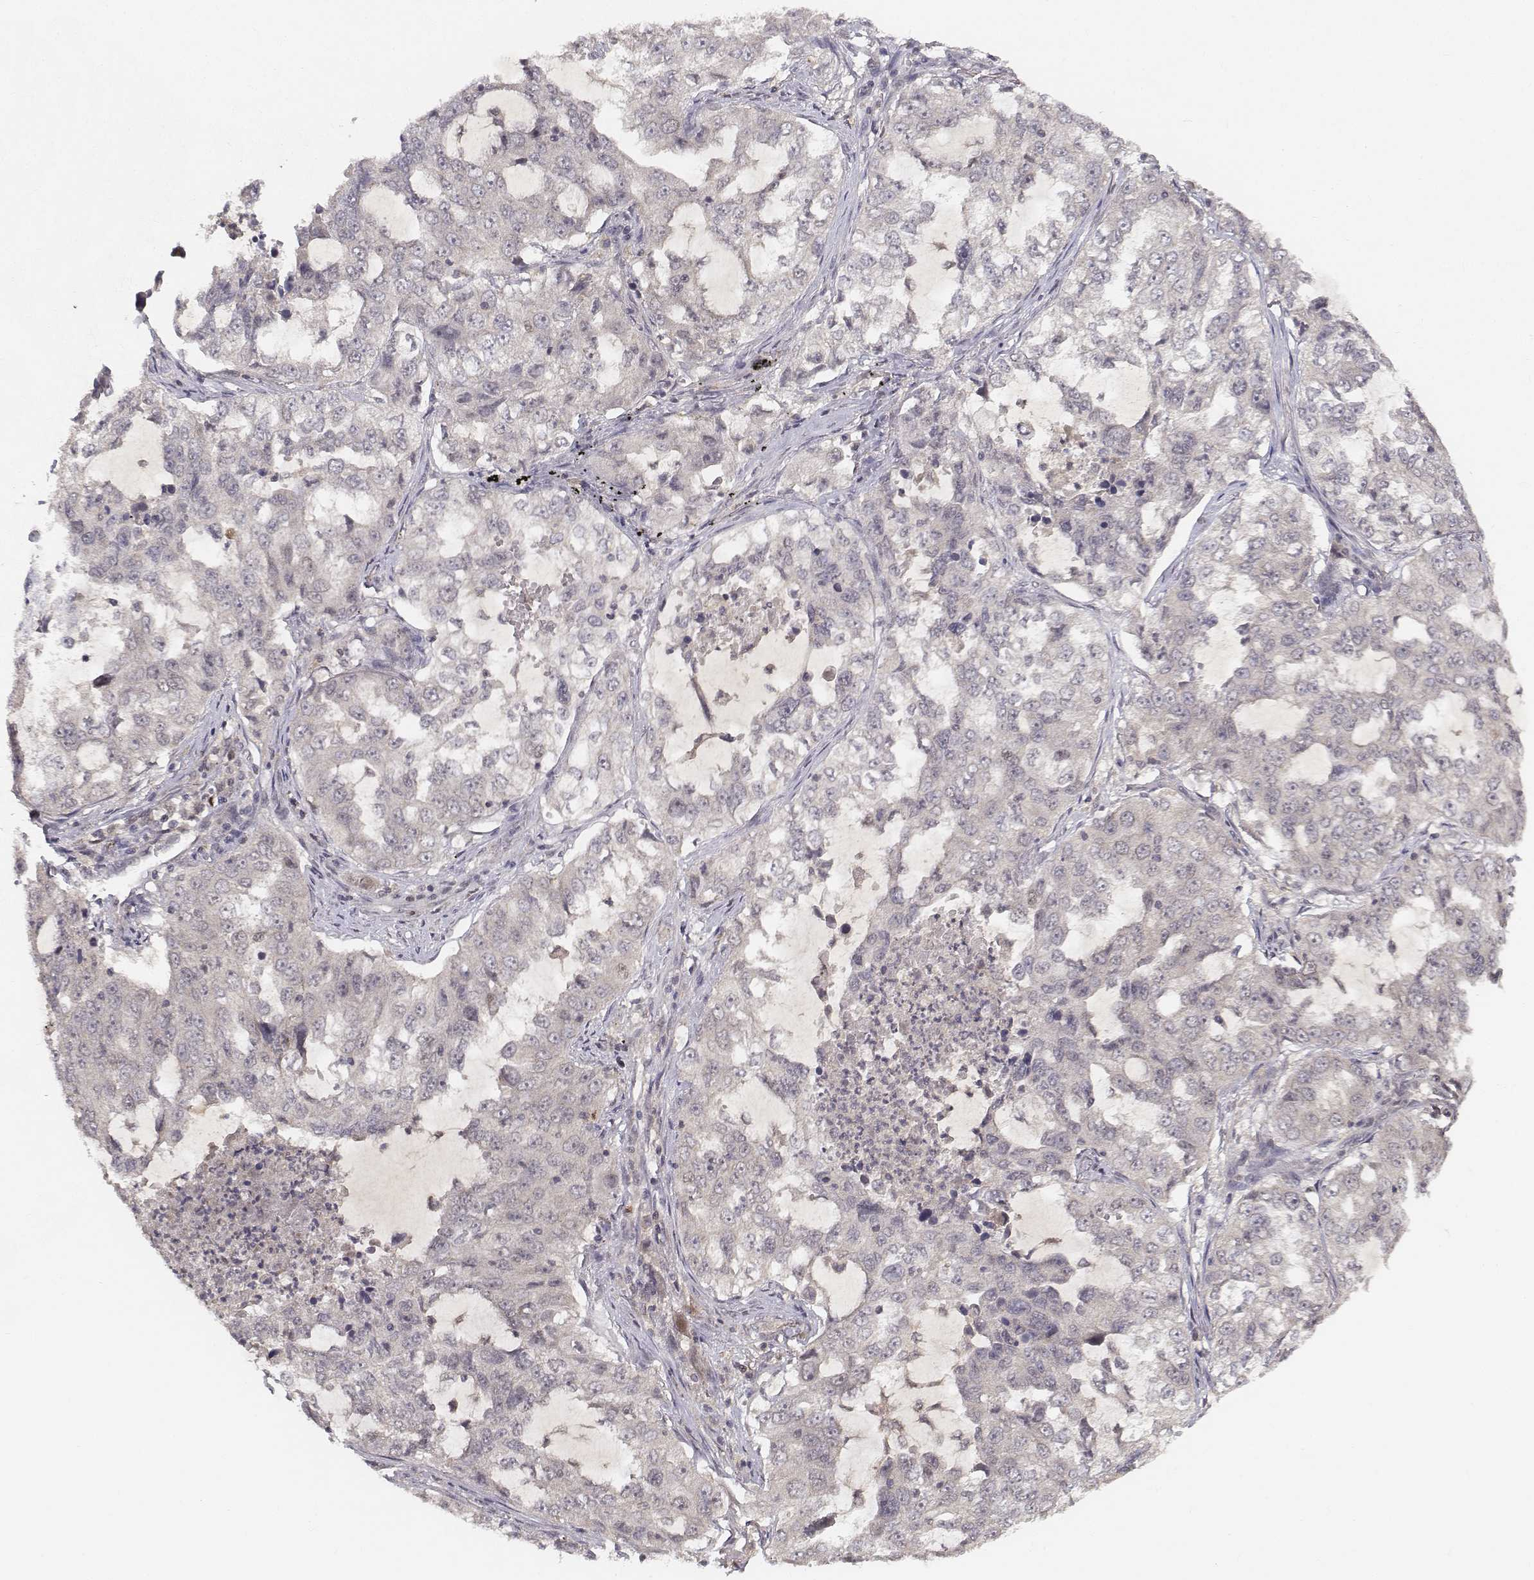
{"staining": {"intensity": "negative", "quantity": "none", "location": "none"}, "tissue": "lung cancer", "cell_type": "Tumor cells", "image_type": "cancer", "snomed": [{"axis": "morphology", "description": "Adenocarcinoma, NOS"}, {"axis": "topography", "description": "Lung"}], "caption": "This is a photomicrograph of IHC staining of lung adenocarcinoma, which shows no staining in tumor cells. (Stains: DAB immunohistochemistry with hematoxylin counter stain, Microscopy: brightfield microscopy at high magnification).", "gene": "FANCD2", "patient": {"sex": "female", "age": 61}}